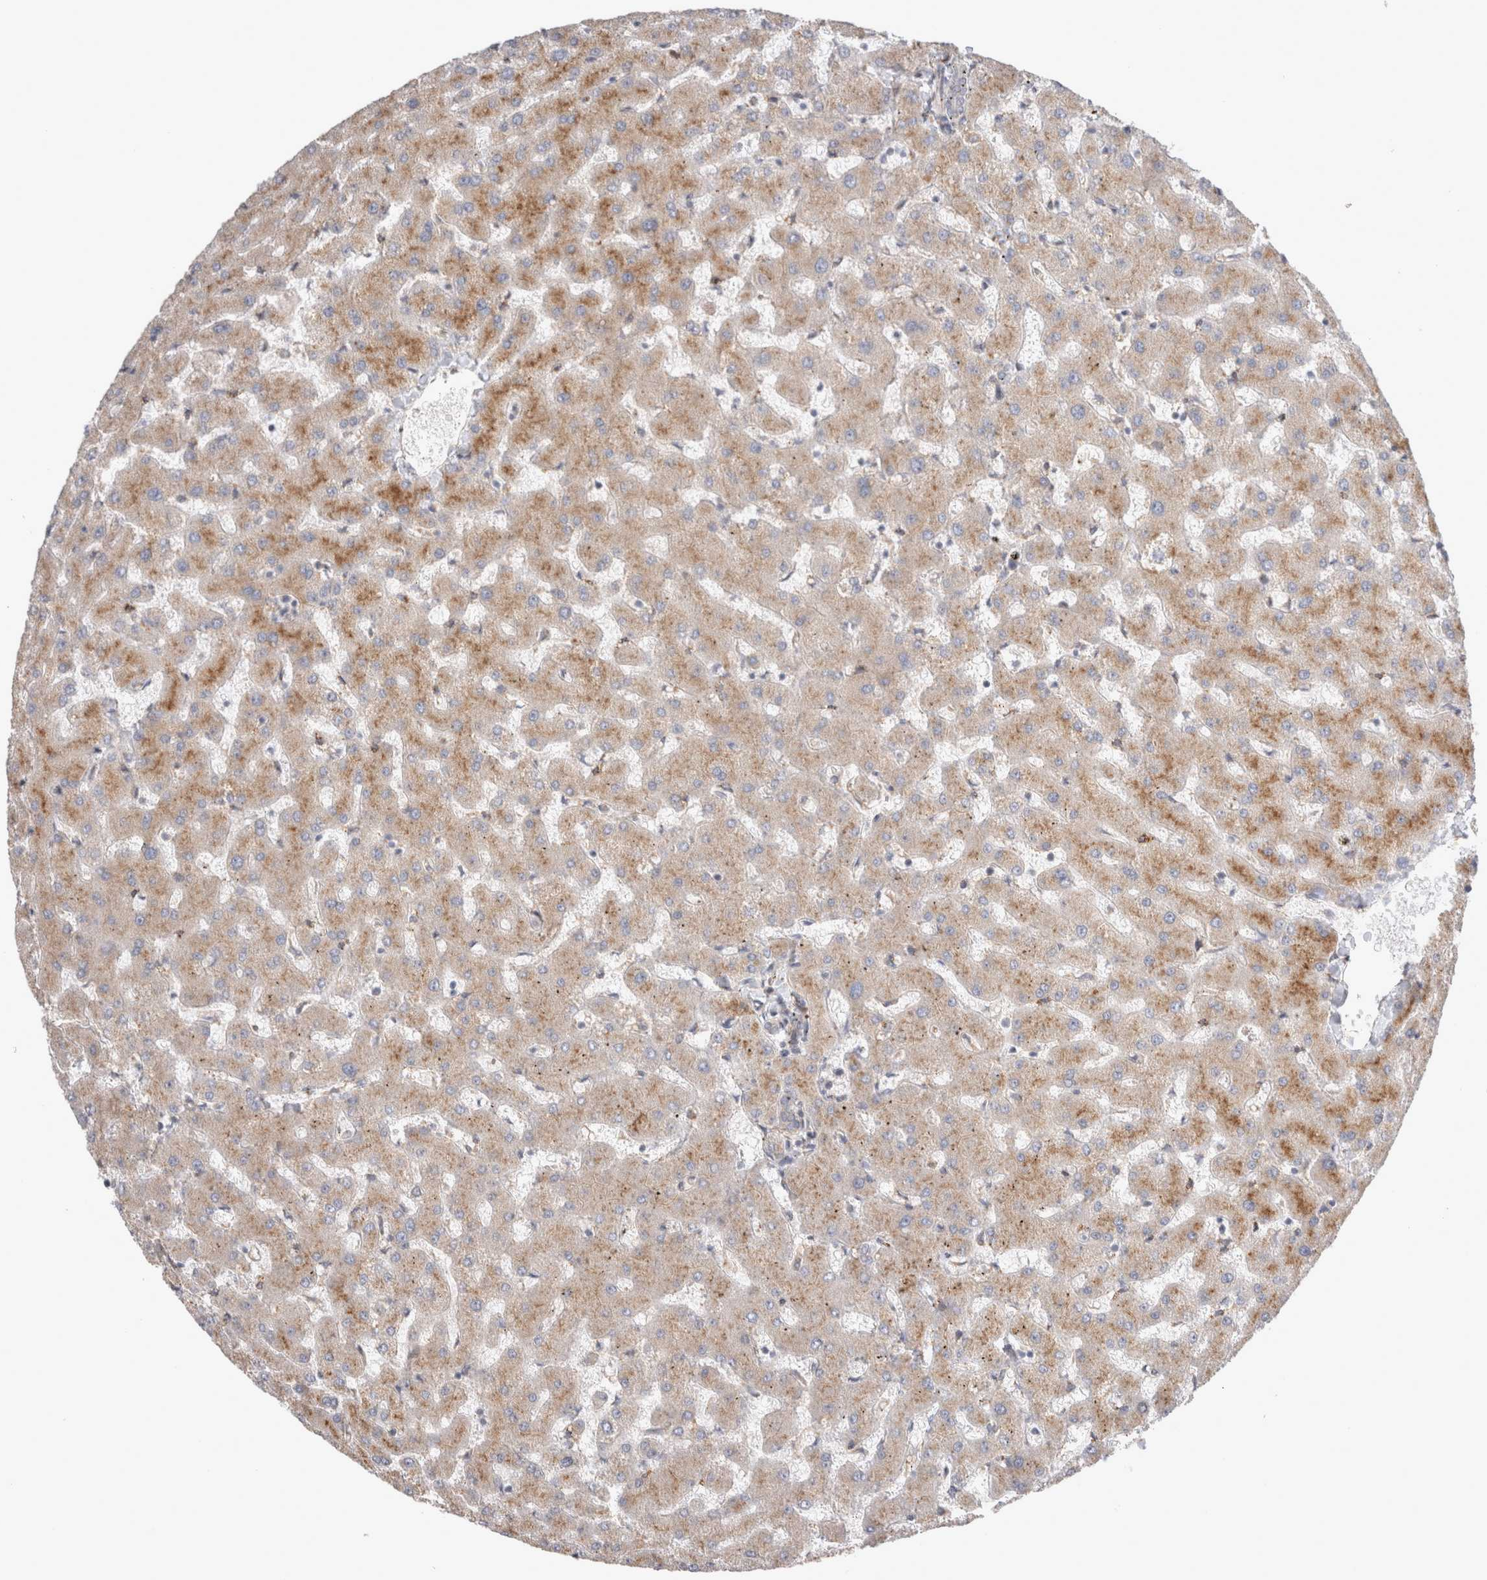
{"staining": {"intensity": "weak", "quantity": "<25%", "location": "cytoplasmic/membranous"}, "tissue": "liver", "cell_type": "Cholangiocytes", "image_type": "normal", "snomed": [{"axis": "morphology", "description": "Normal tissue, NOS"}, {"axis": "topography", "description": "Liver"}], "caption": "Cholangiocytes are negative for brown protein staining in benign liver. (Brightfield microscopy of DAB immunohistochemistry (IHC) at high magnification).", "gene": "TRMT9B", "patient": {"sex": "female", "age": 63}}